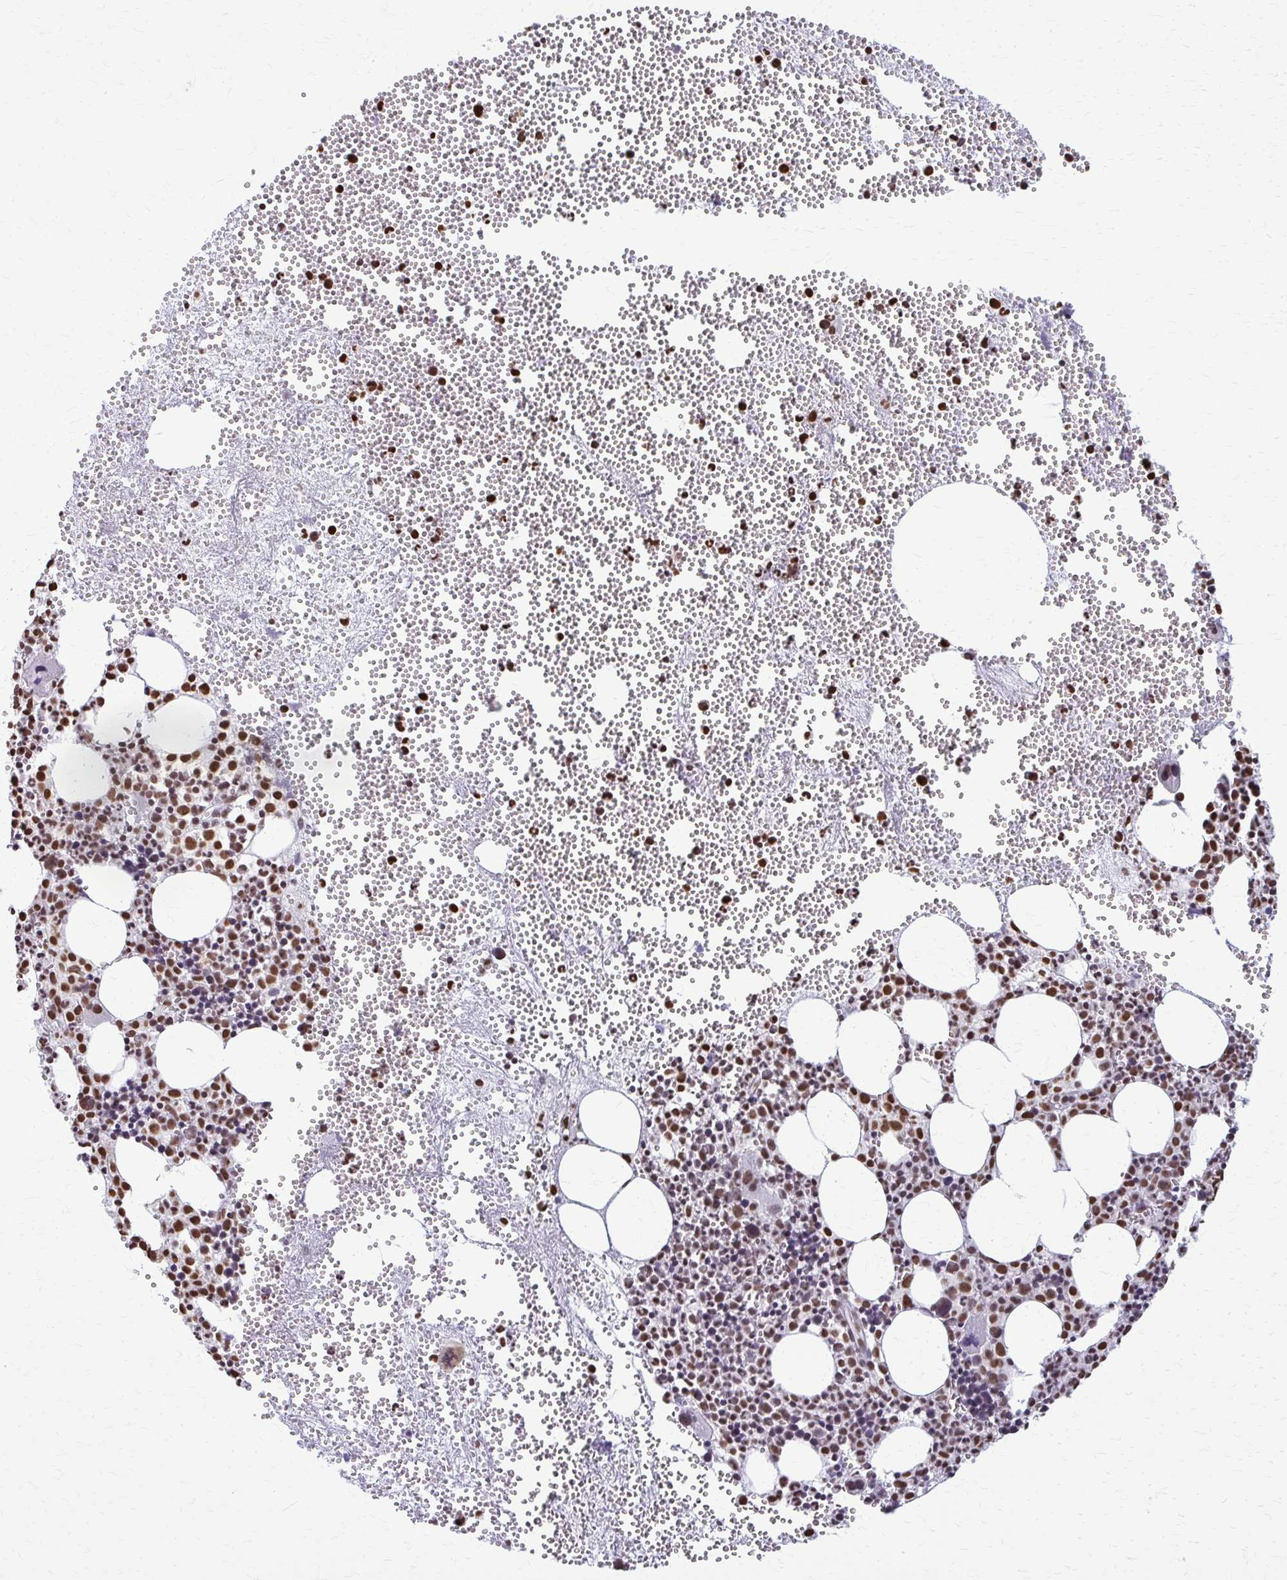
{"staining": {"intensity": "moderate", "quantity": ">75%", "location": "nuclear"}, "tissue": "bone marrow", "cell_type": "Hematopoietic cells", "image_type": "normal", "snomed": [{"axis": "morphology", "description": "Normal tissue, NOS"}, {"axis": "topography", "description": "Bone marrow"}], "caption": "Moderate nuclear expression for a protein is identified in about >75% of hematopoietic cells of benign bone marrow using immunohistochemistry (IHC).", "gene": "SNRPA", "patient": {"sex": "female", "age": 57}}